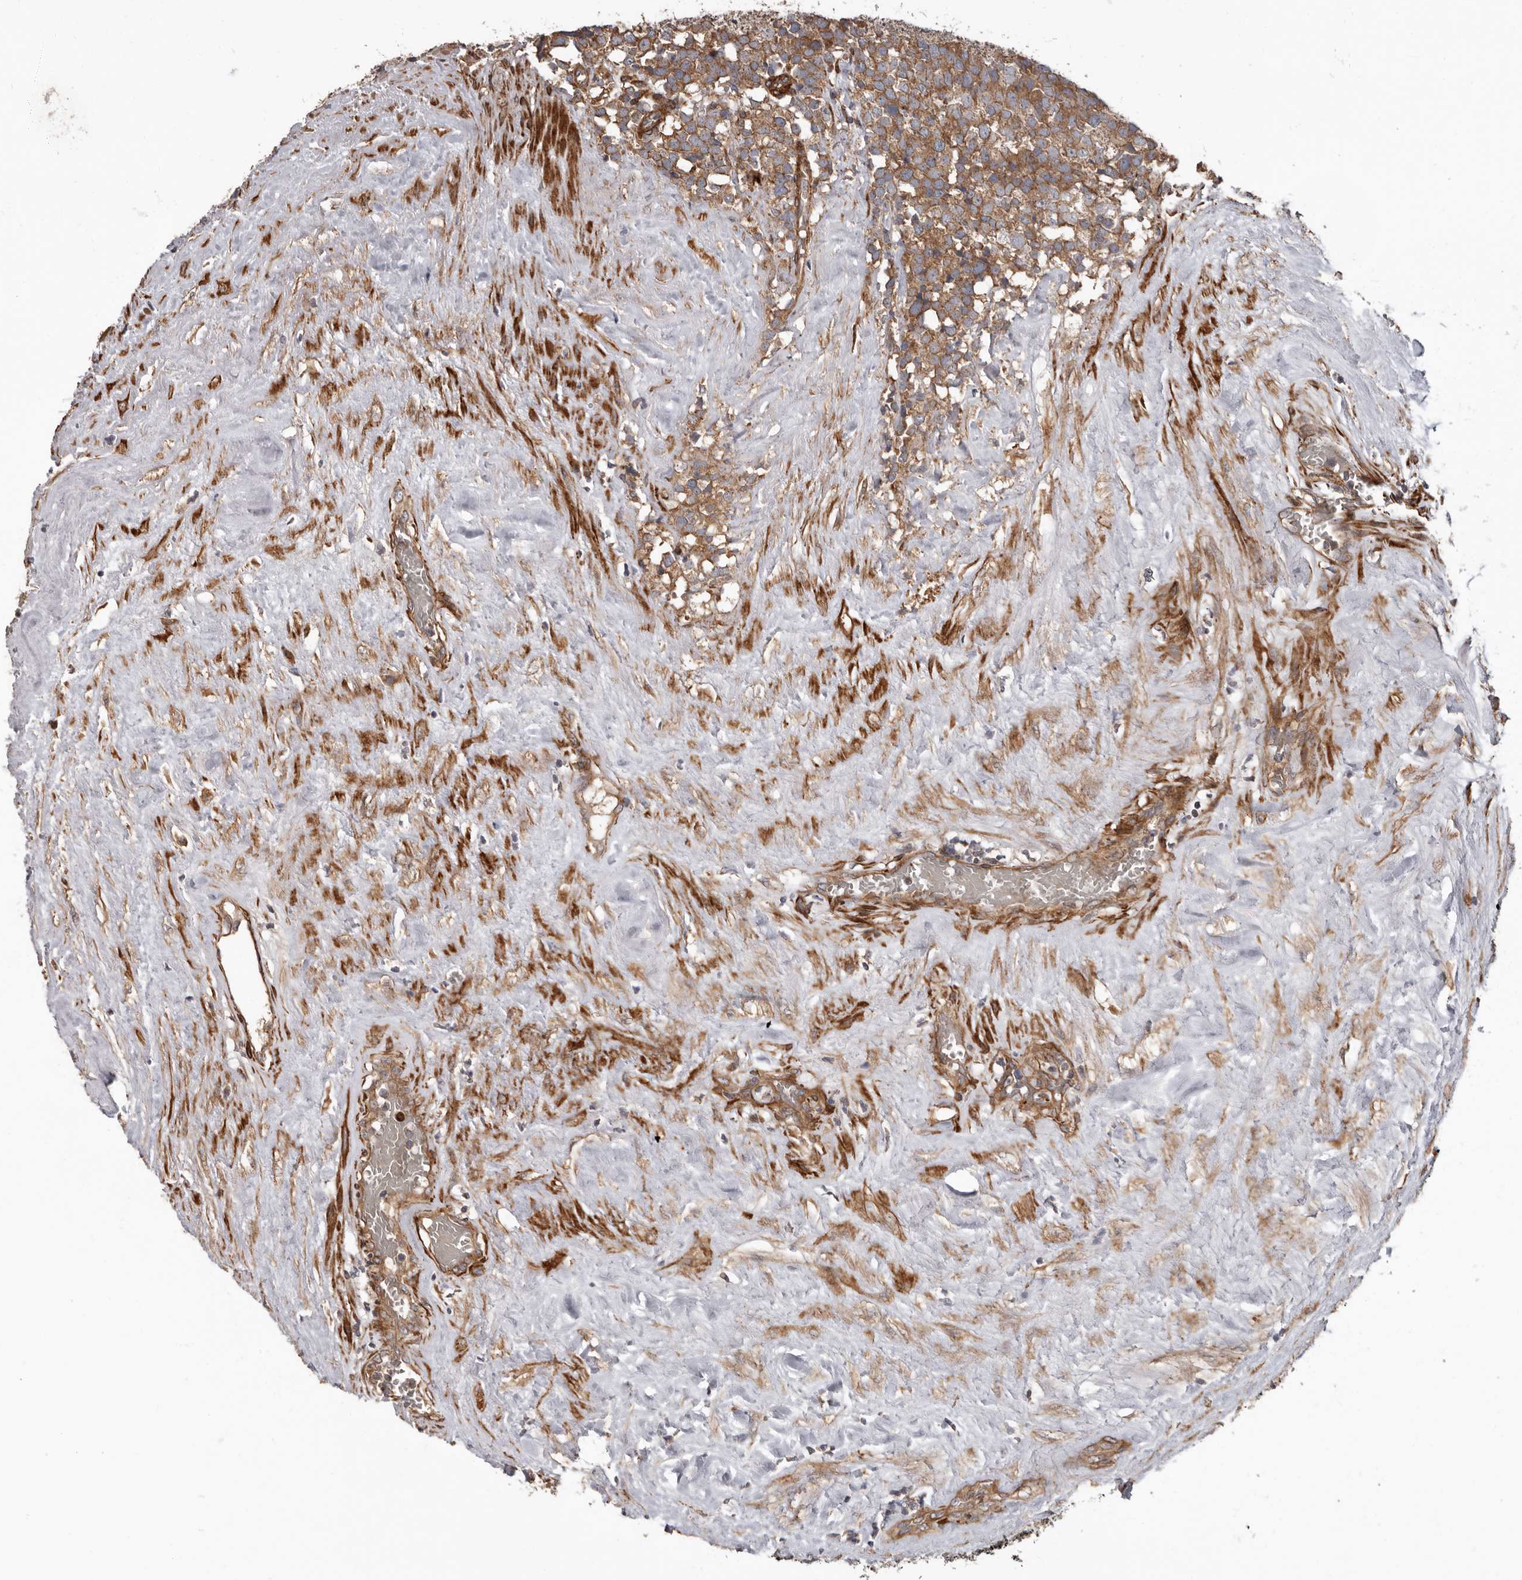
{"staining": {"intensity": "moderate", "quantity": ">75%", "location": "cytoplasmic/membranous"}, "tissue": "testis cancer", "cell_type": "Tumor cells", "image_type": "cancer", "snomed": [{"axis": "morphology", "description": "Seminoma, NOS"}, {"axis": "topography", "description": "Testis"}], "caption": "Moderate cytoplasmic/membranous expression for a protein is present in about >75% of tumor cells of testis seminoma using IHC.", "gene": "ARHGEF5", "patient": {"sex": "male", "age": 71}}